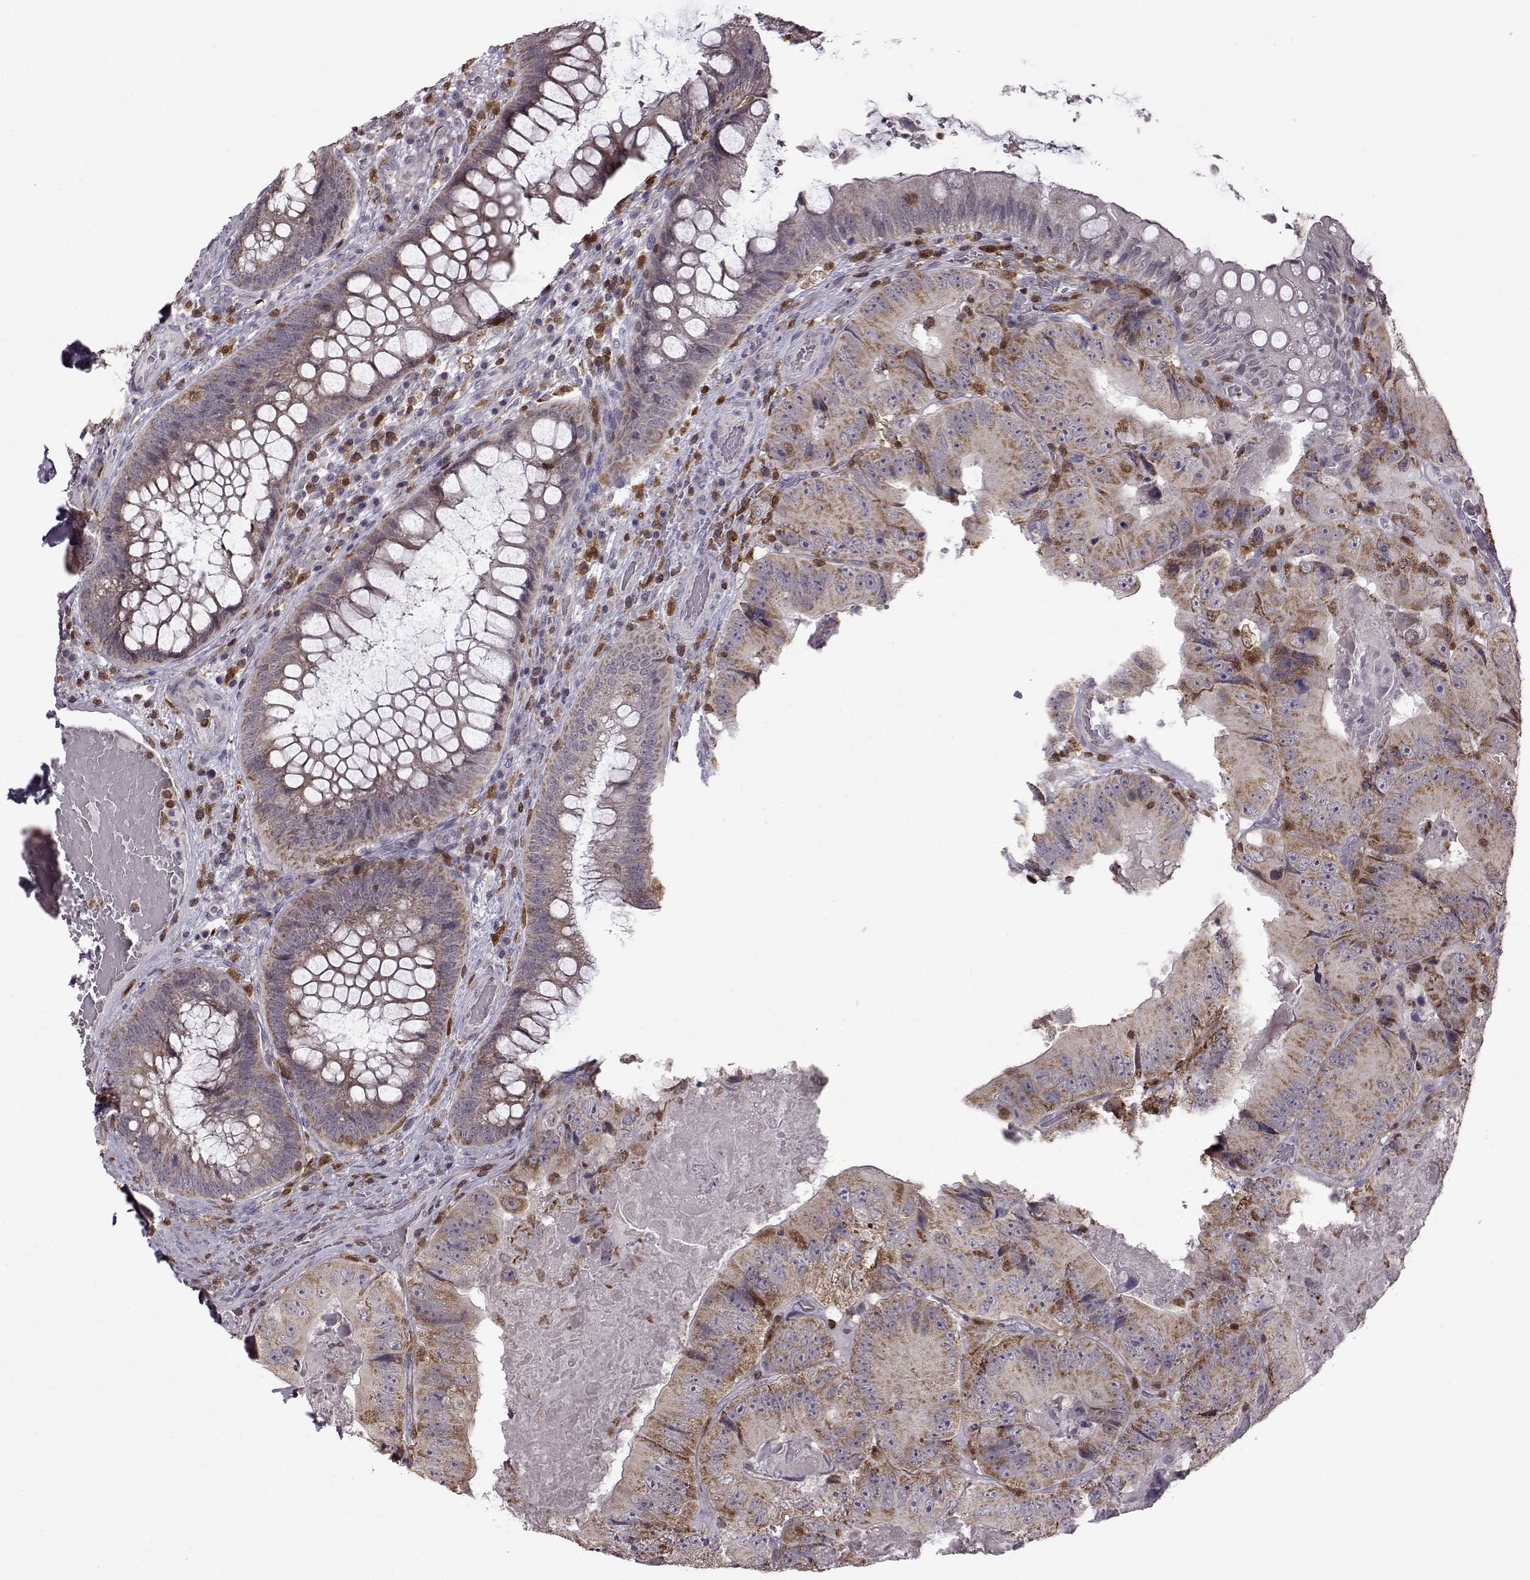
{"staining": {"intensity": "moderate", "quantity": ">75%", "location": "cytoplasmic/membranous"}, "tissue": "colorectal cancer", "cell_type": "Tumor cells", "image_type": "cancer", "snomed": [{"axis": "morphology", "description": "Adenocarcinoma, NOS"}, {"axis": "topography", "description": "Colon"}], "caption": "High-power microscopy captured an IHC image of colorectal adenocarcinoma, revealing moderate cytoplasmic/membranous positivity in approximately >75% of tumor cells. (DAB IHC, brown staining for protein, blue staining for nuclei).", "gene": "DOK2", "patient": {"sex": "female", "age": 86}}